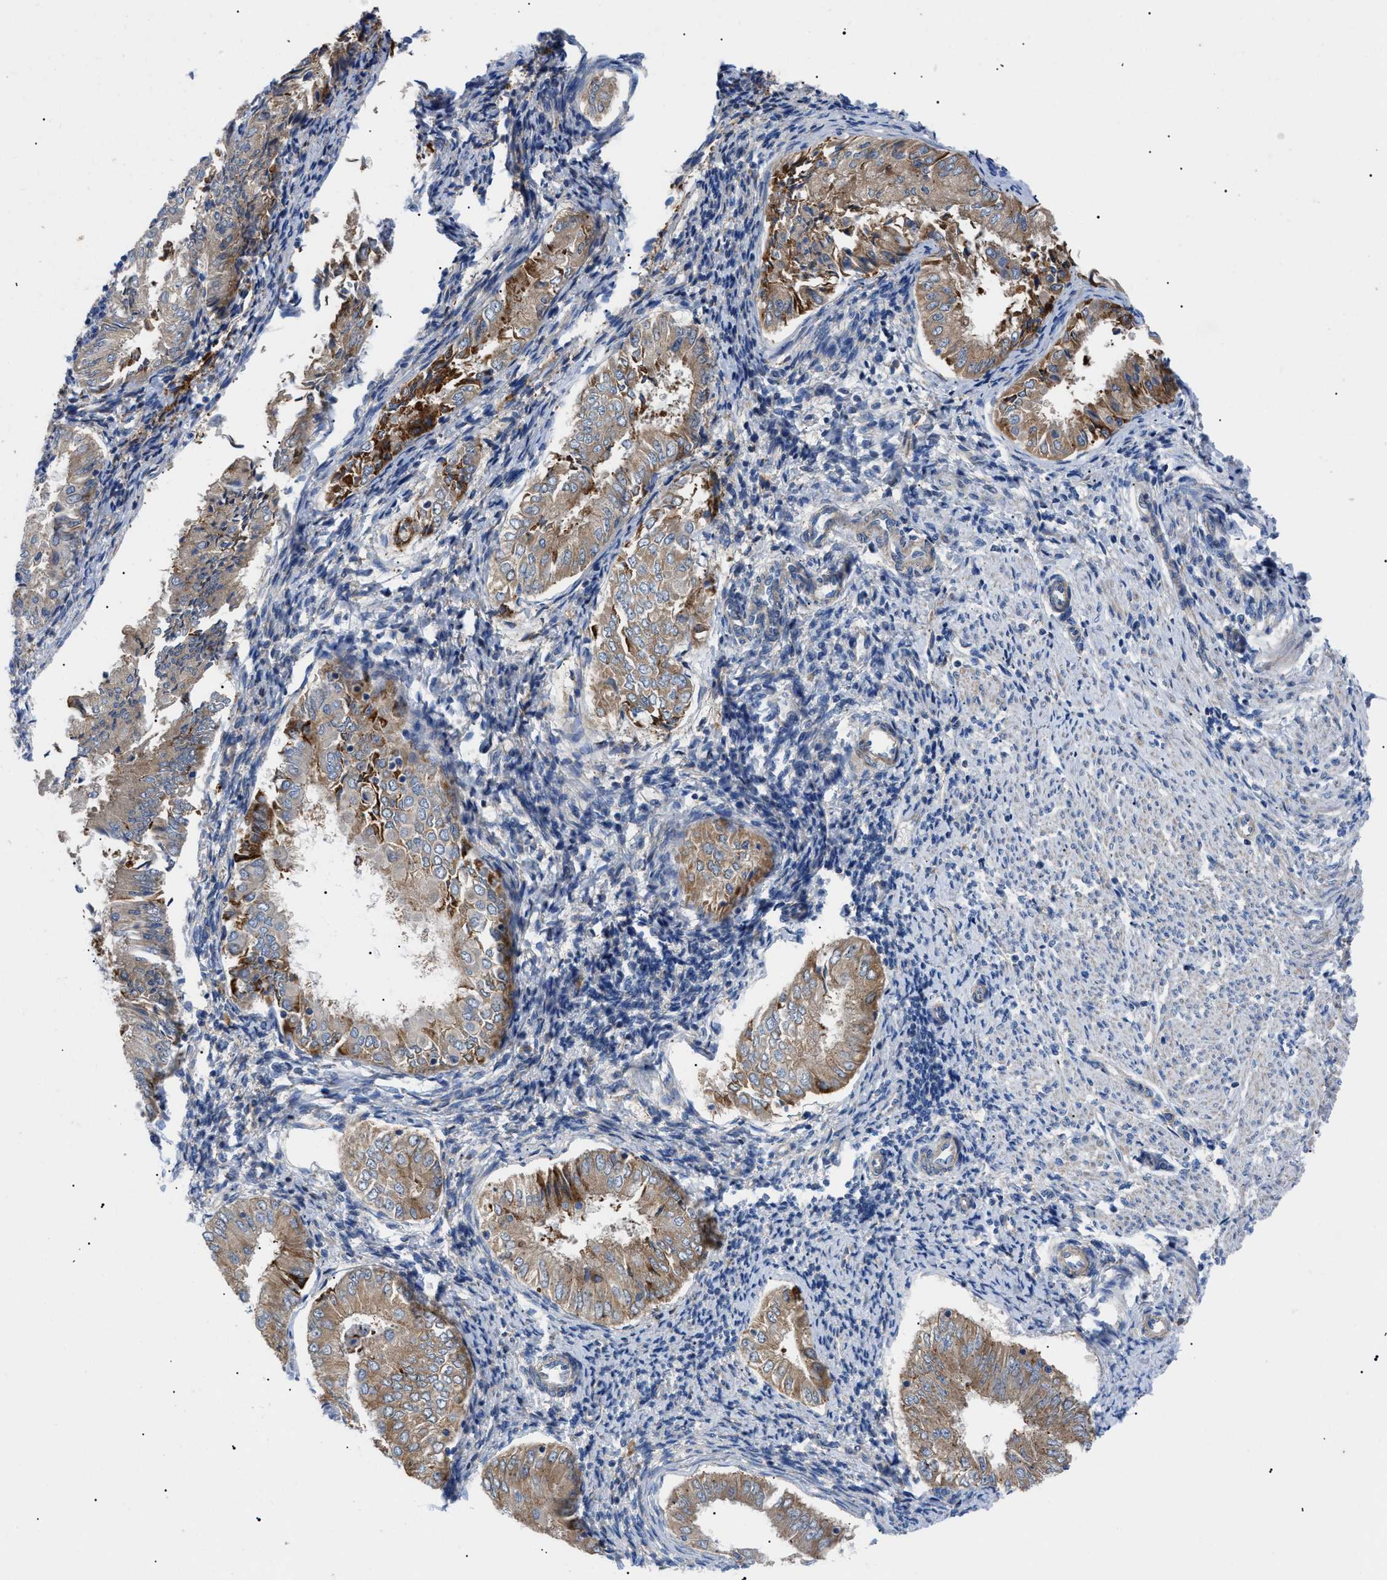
{"staining": {"intensity": "moderate", "quantity": "25%-75%", "location": "cytoplasmic/membranous"}, "tissue": "endometrial cancer", "cell_type": "Tumor cells", "image_type": "cancer", "snomed": [{"axis": "morphology", "description": "Adenocarcinoma, NOS"}, {"axis": "topography", "description": "Endometrium"}], "caption": "Endometrial cancer (adenocarcinoma) was stained to show a protein in brown. There is medium levels of moderate cytoplasmic/membranous staining in about 25%-75% of tumor cells.", "gene": "HSPB8", "patient": {"sex": "female", "age": 53}}